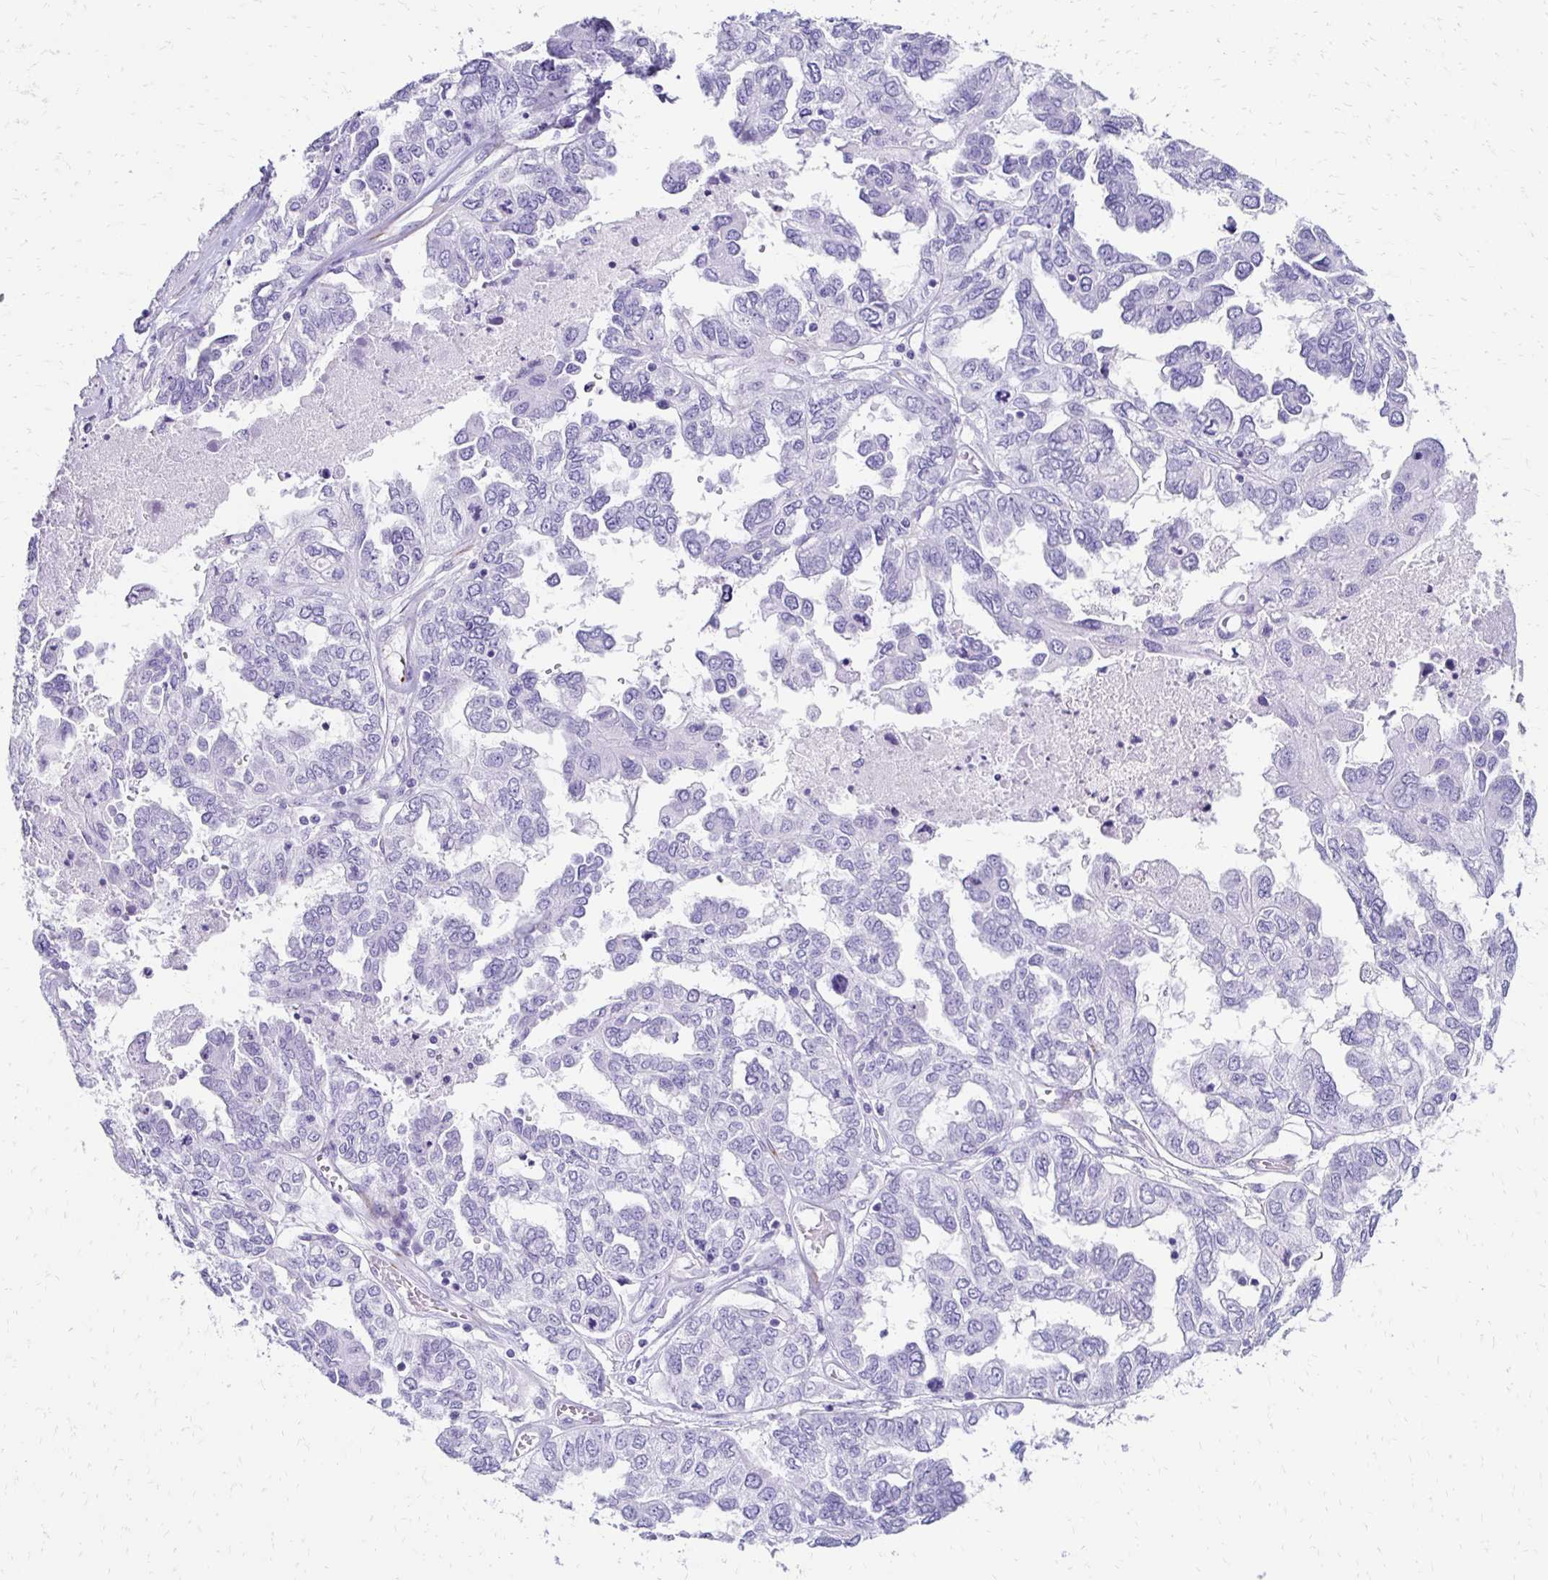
{"staining": {"intensity": "negative", "quantity": "none", "location": "none"}, "tissue": "ovarian cancer", "cell_type": "Tumor cells", "image_type": "cancer", "snomed": [{"axis": "morphology", "description": "Cystadenocarcinoma, serous, NOS"}, {"axis": "topography", "description": "Ovary"}], "caption": "Micrograph shows no significant protein staining in tumor cells of serous cystadenocarcinoma (ovarian). The staining was performed using DAB (3,3'-diaminobenzidine) to visualize the protein expression in brown, while the nuclei were stained in blue with hematoxylin (Magnification: 20x).", "gene": "TMEM54", "patient": {"sex": "female", "age": 53}}